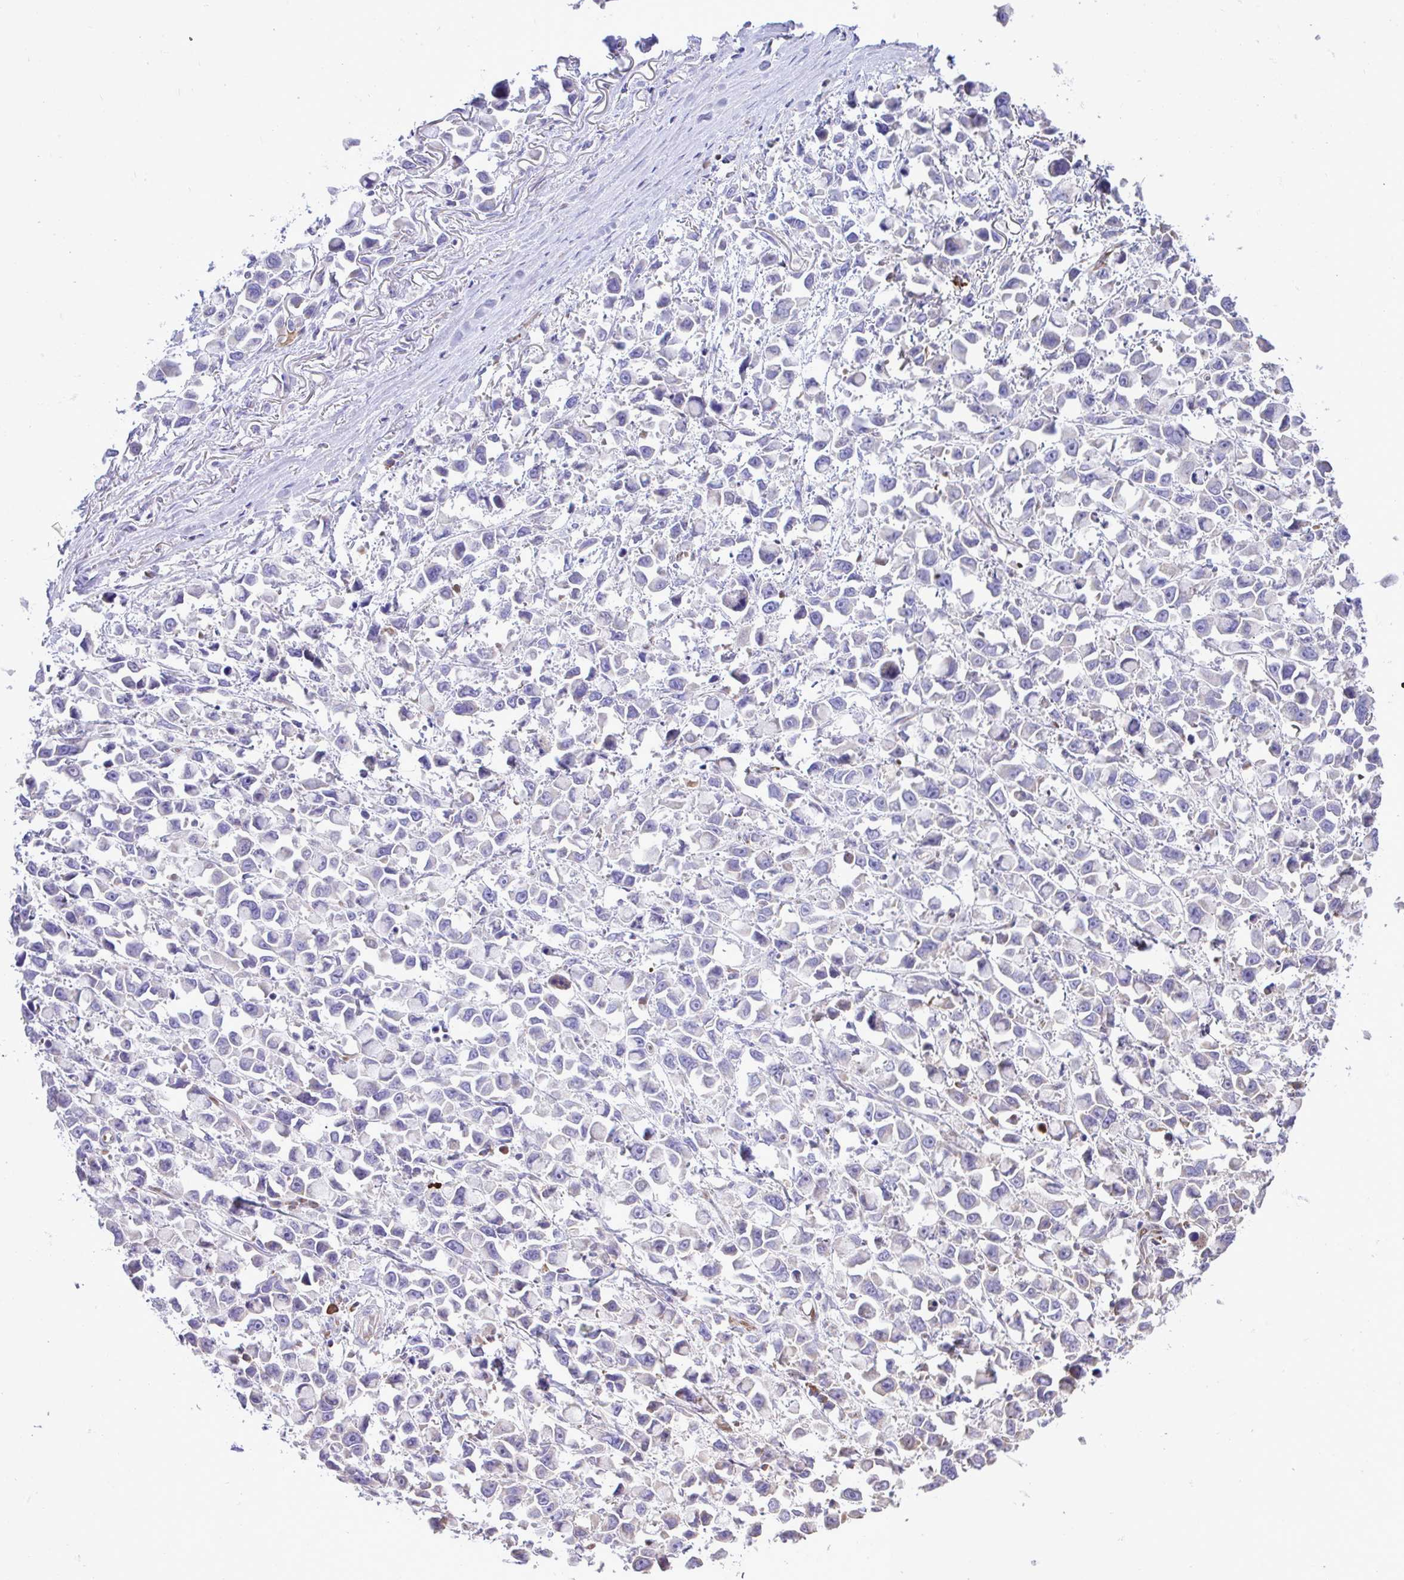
{"staining": {"intensity": "moderate", "quantity": "<25%", "location": "cytoplasmic/membranous"}, "tissue": "stomach cancer", "cell_type": "Tumor cells", "image_type": "cancer", "snomed": [{"axis": "morphology", "description": "Adenocarcinoma, NOS"}, {"axis": "topography", "description": "Stomach"}], "caption": "Immunohistochemical staining of human stomach adenocarcinoma shows moderate cytoplasmic/membranous protein expression in approximately <25% of tumor cells.", "gene": "EEF1A2", "patient": {"sex": "female", "age": 81}}